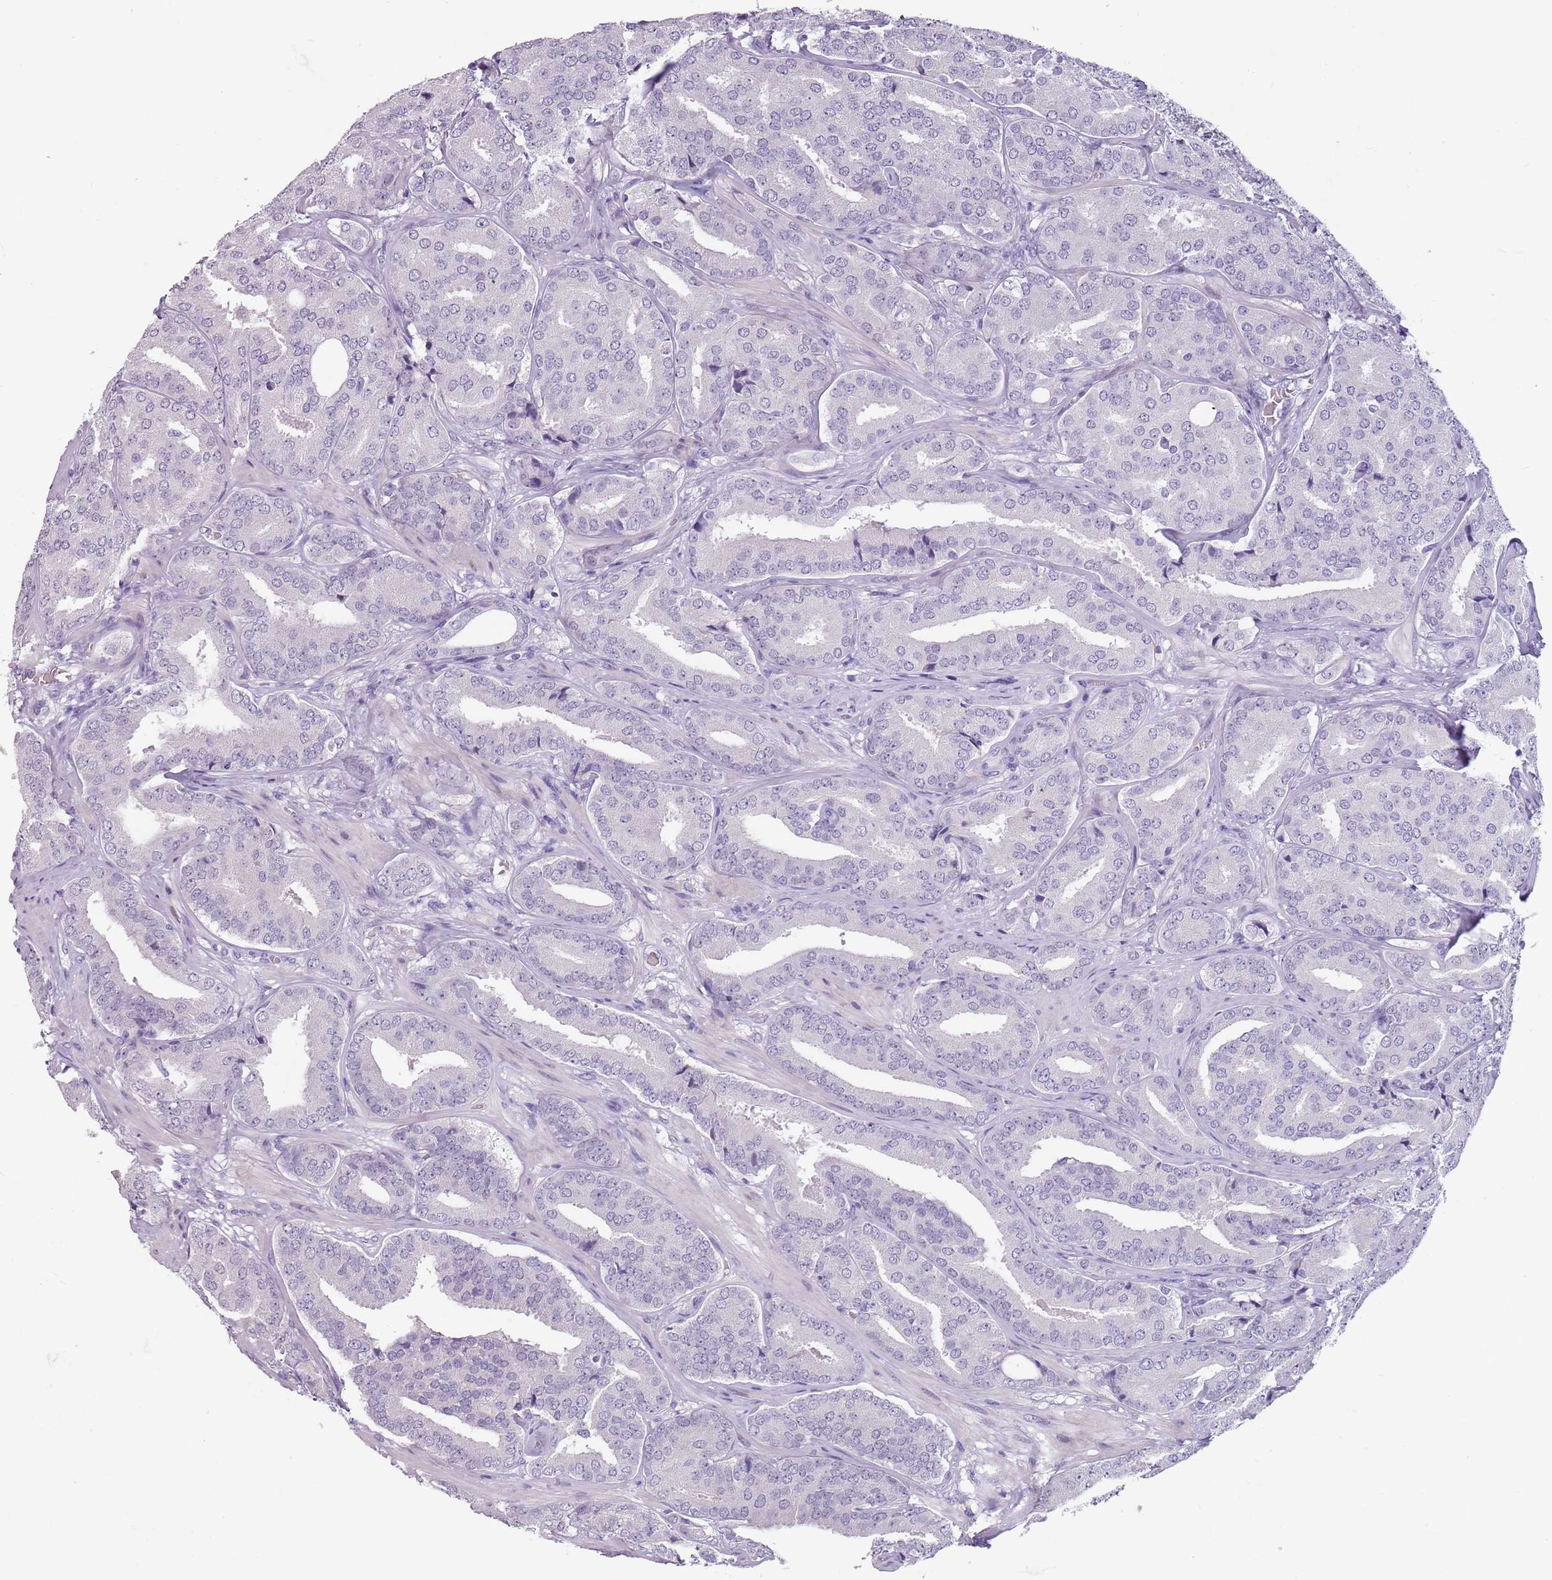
{"staining": {"intensity": "negative", "quantity": "none", "location": "none"}, "tissue": "prostate cancer", "cell_type": "Tumor cells", "image_type": "cancer", "snomed": [{"axis": "morphology", "description": "Adenocarcinoma, High grade"}, {"axis": "topography", "description": "Prostate"}], "caption": "A photomicrograph of human prostate cancer (adenocarcinoma (high-grade)) is negative for staining in tumor cells.", "gene": "SPESP1", "patient": {"sex": "male", "age": 63}}